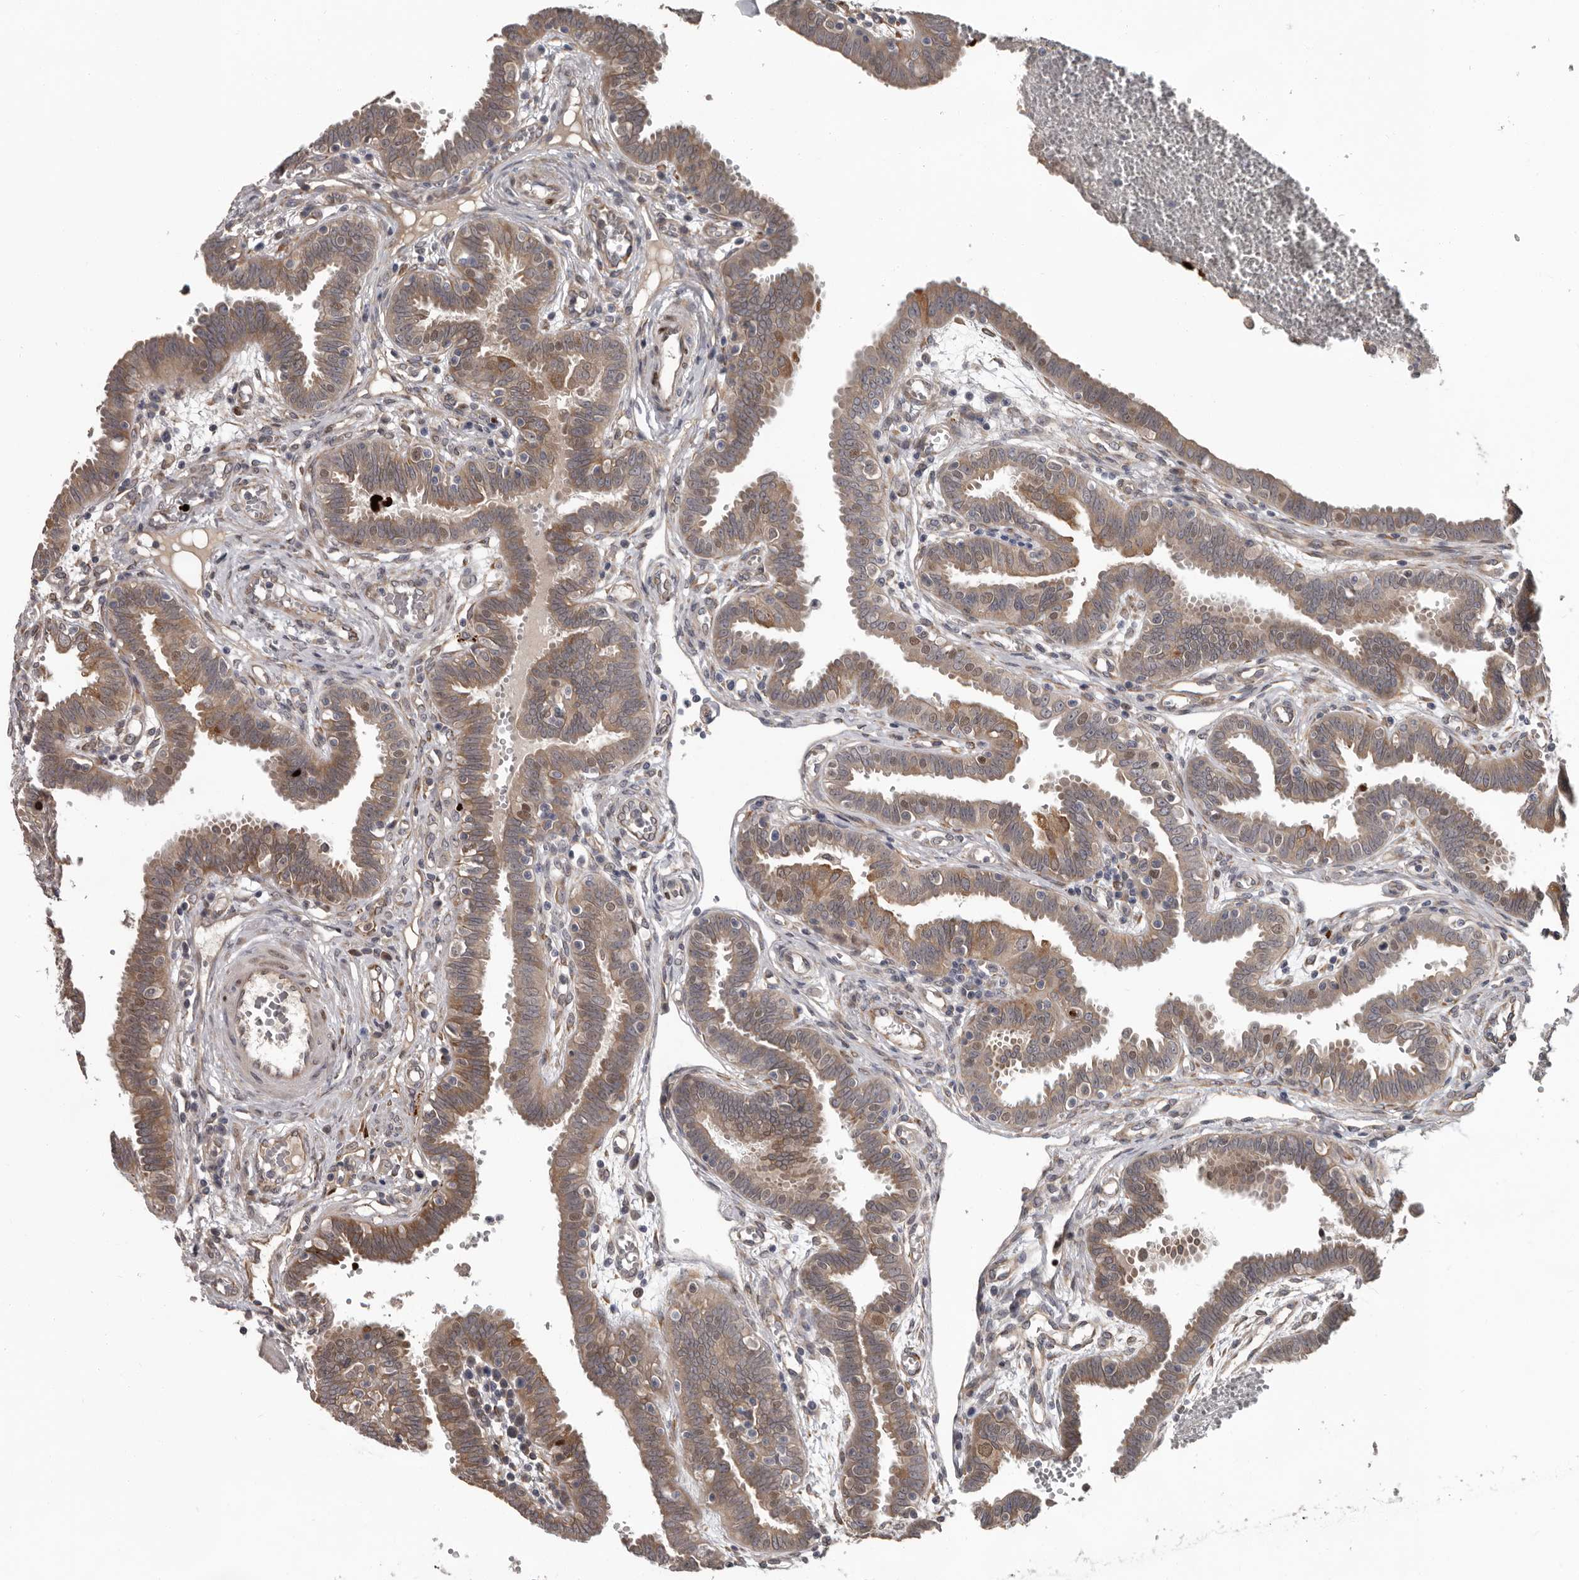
{"staining": {"intensity": "moderate", "quantity": ">75%", "location": "cytoplasmic/membranous"}, "tissue": "fallopian tube", "cell_type": "Glandular cells", "image_type": "normal", "snomed": [{"axis": "morphology", "description": "Normal tissue, NOS"}, {"axis": "topography", "description": "Fallopian tube"}, {"axis": "topography", "description": "Placenta"}], "caption": "Protein staining exhibits moderate cytoplasmic/membranous staining in about >75% of glandular cells in normal fallopian tube.", "gene": "MTF1", "patient": {"sex": "female", "age": 32}}